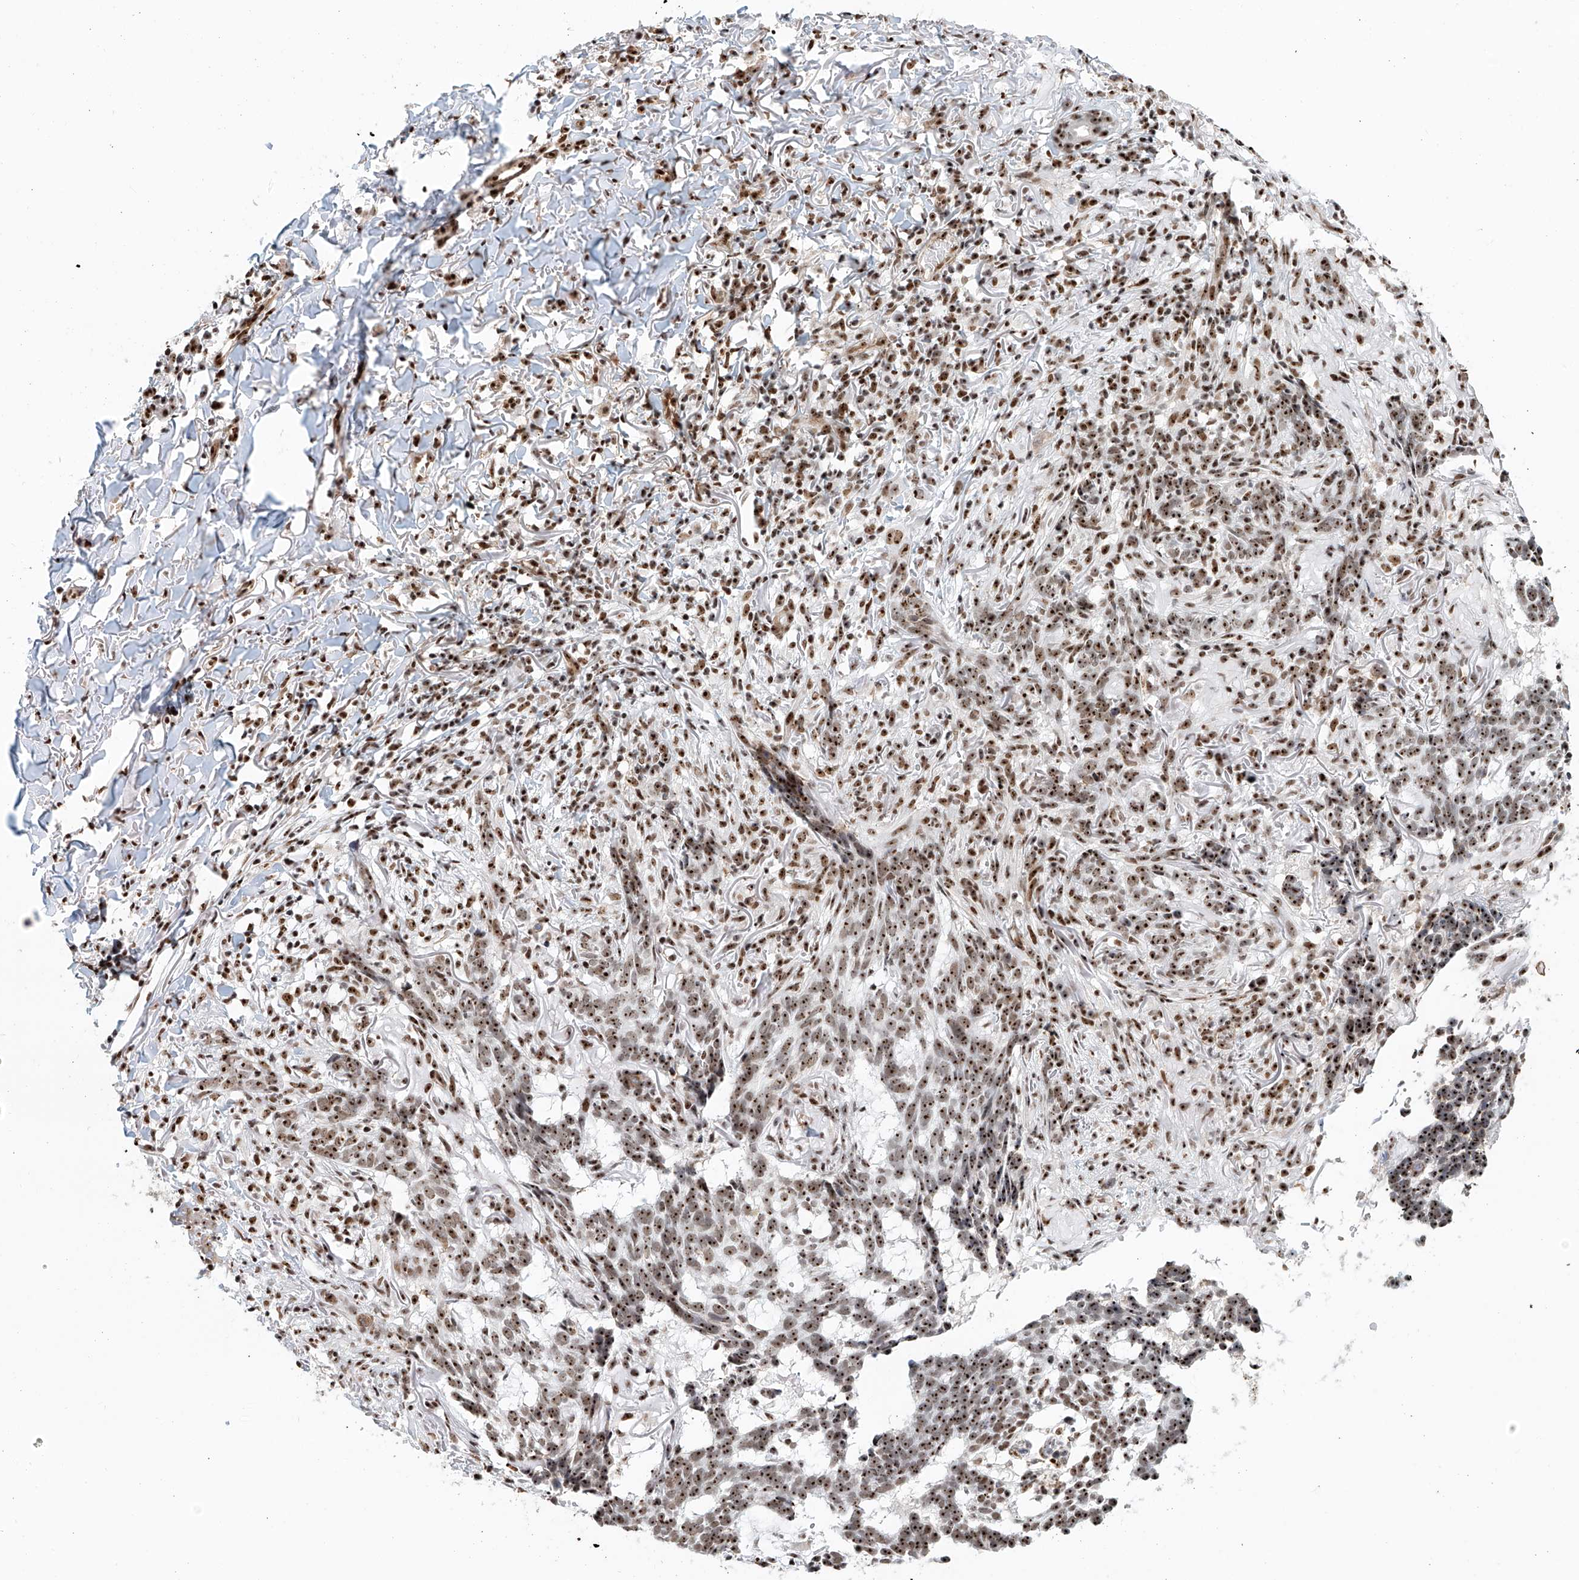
{"staining": {"intensity": "strong", "quantity": ">75%", "location": "nuclear"}, "tissue": "skin cancer", "cell_type": "Tumor cells", "image_type": "cancer", "snomed": [{"axis": "morphology", "description": "Basal cell carcinoma"}, {"axis": "topography", "description": "Skin"}], "caption": "High-magnification brightfield microscopy of basal cell carcinoma (skin) stained with DAB (3,3'-diaminobenzidine) (brown) and counterstained with hematoxylin (blue). tumor cells exhibit strong nuclear positivity is identified in about>75% of cells.", "gene": "PRUNE2", "patient": {"sex": "male", "age": 85}}